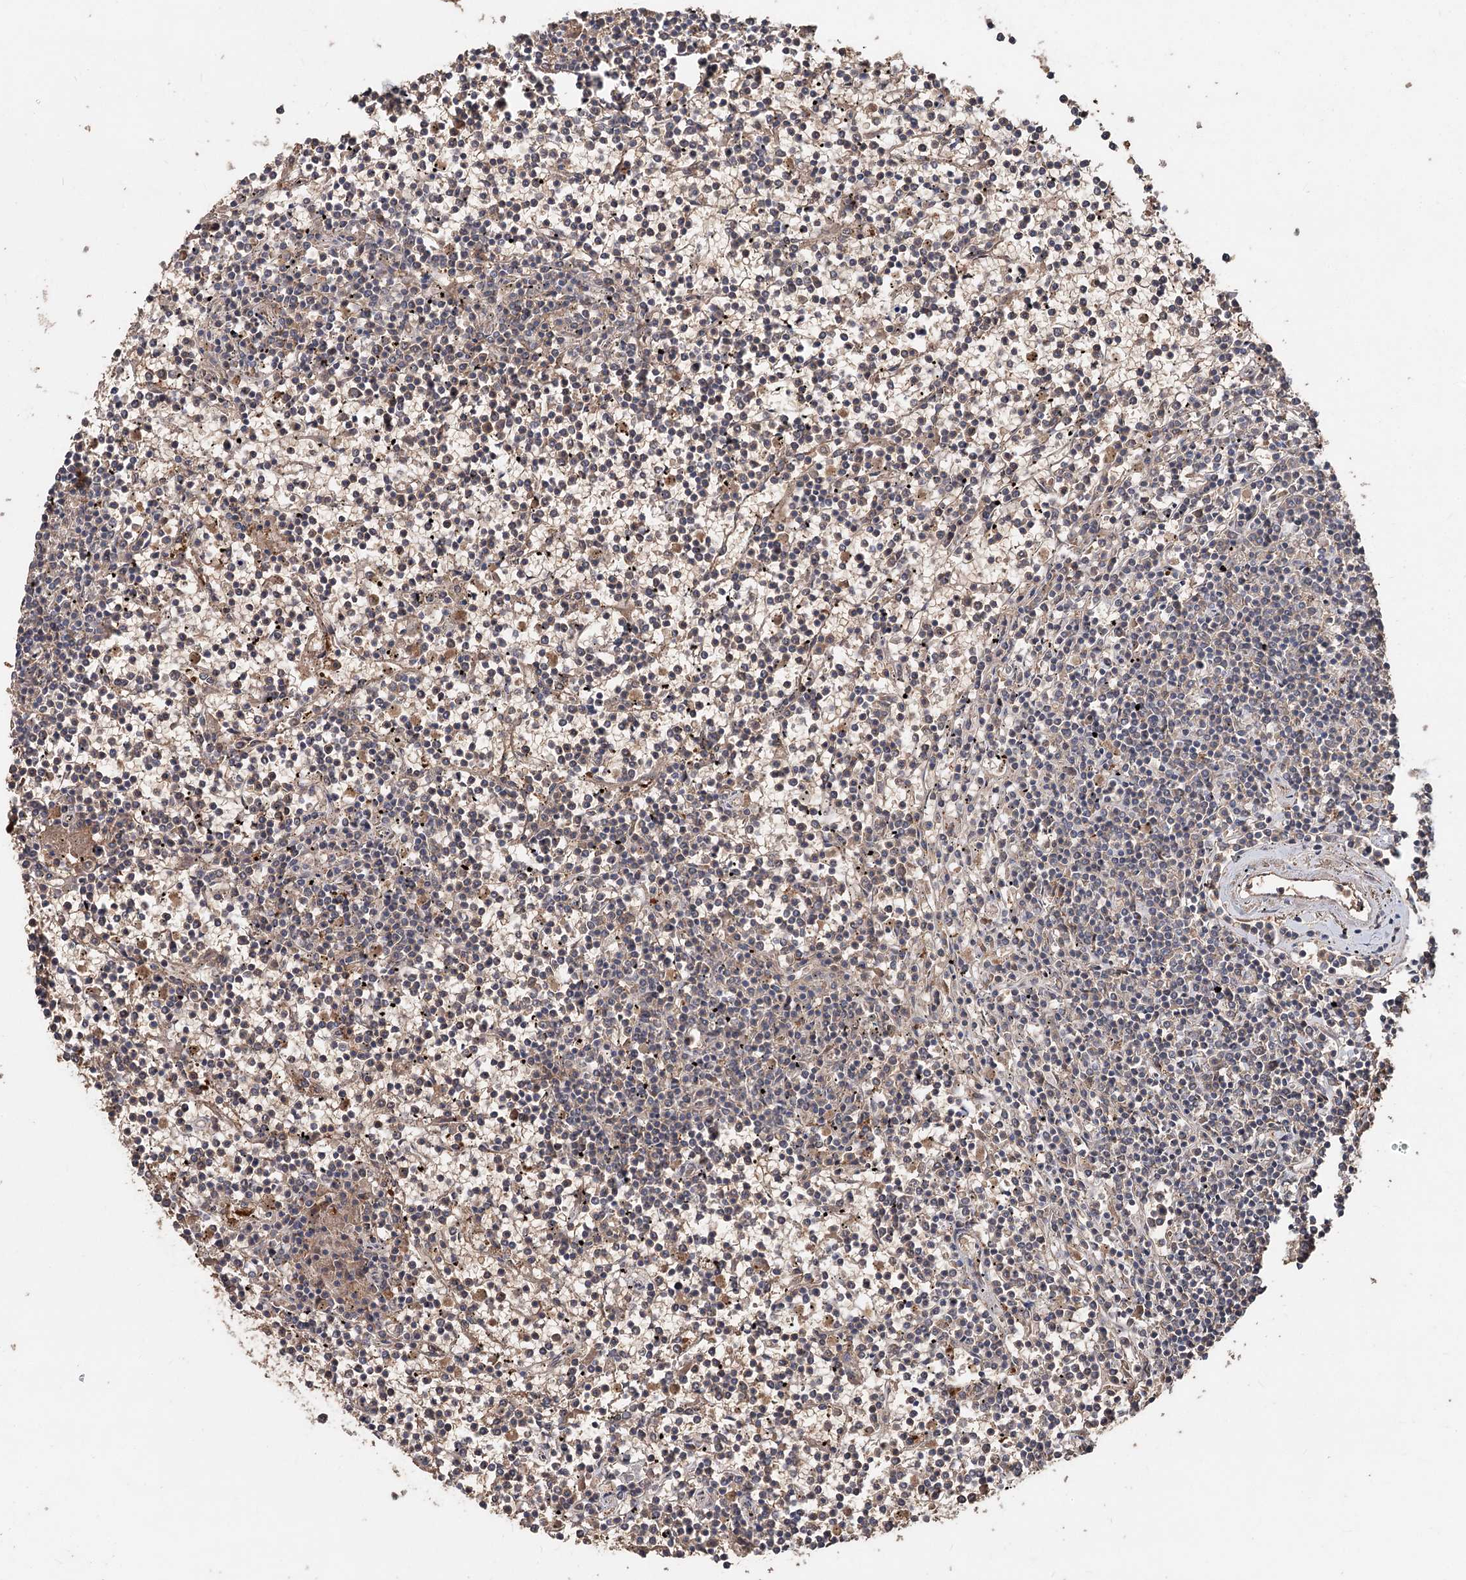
{"staining": {"intensity": "negative", "quantity": "none", "location": "none"}, "tissue": "lymphoma", "cell_type": "Tumor cells", "image_type": "cancer", "snomed": [{"axis": "morphology", "description": "Malignant lymphoma, non-Hodgkin's type, Low grade"}, {"axis": "topography", "description": "Spleen"}], "caption": "IHC of malignant lymphoma, non-Hodgkin's type (low-grade) reveals no staining in tumor cells.", "gene": "FBXO7", "patient": {"sex": "female", "age": 19}}